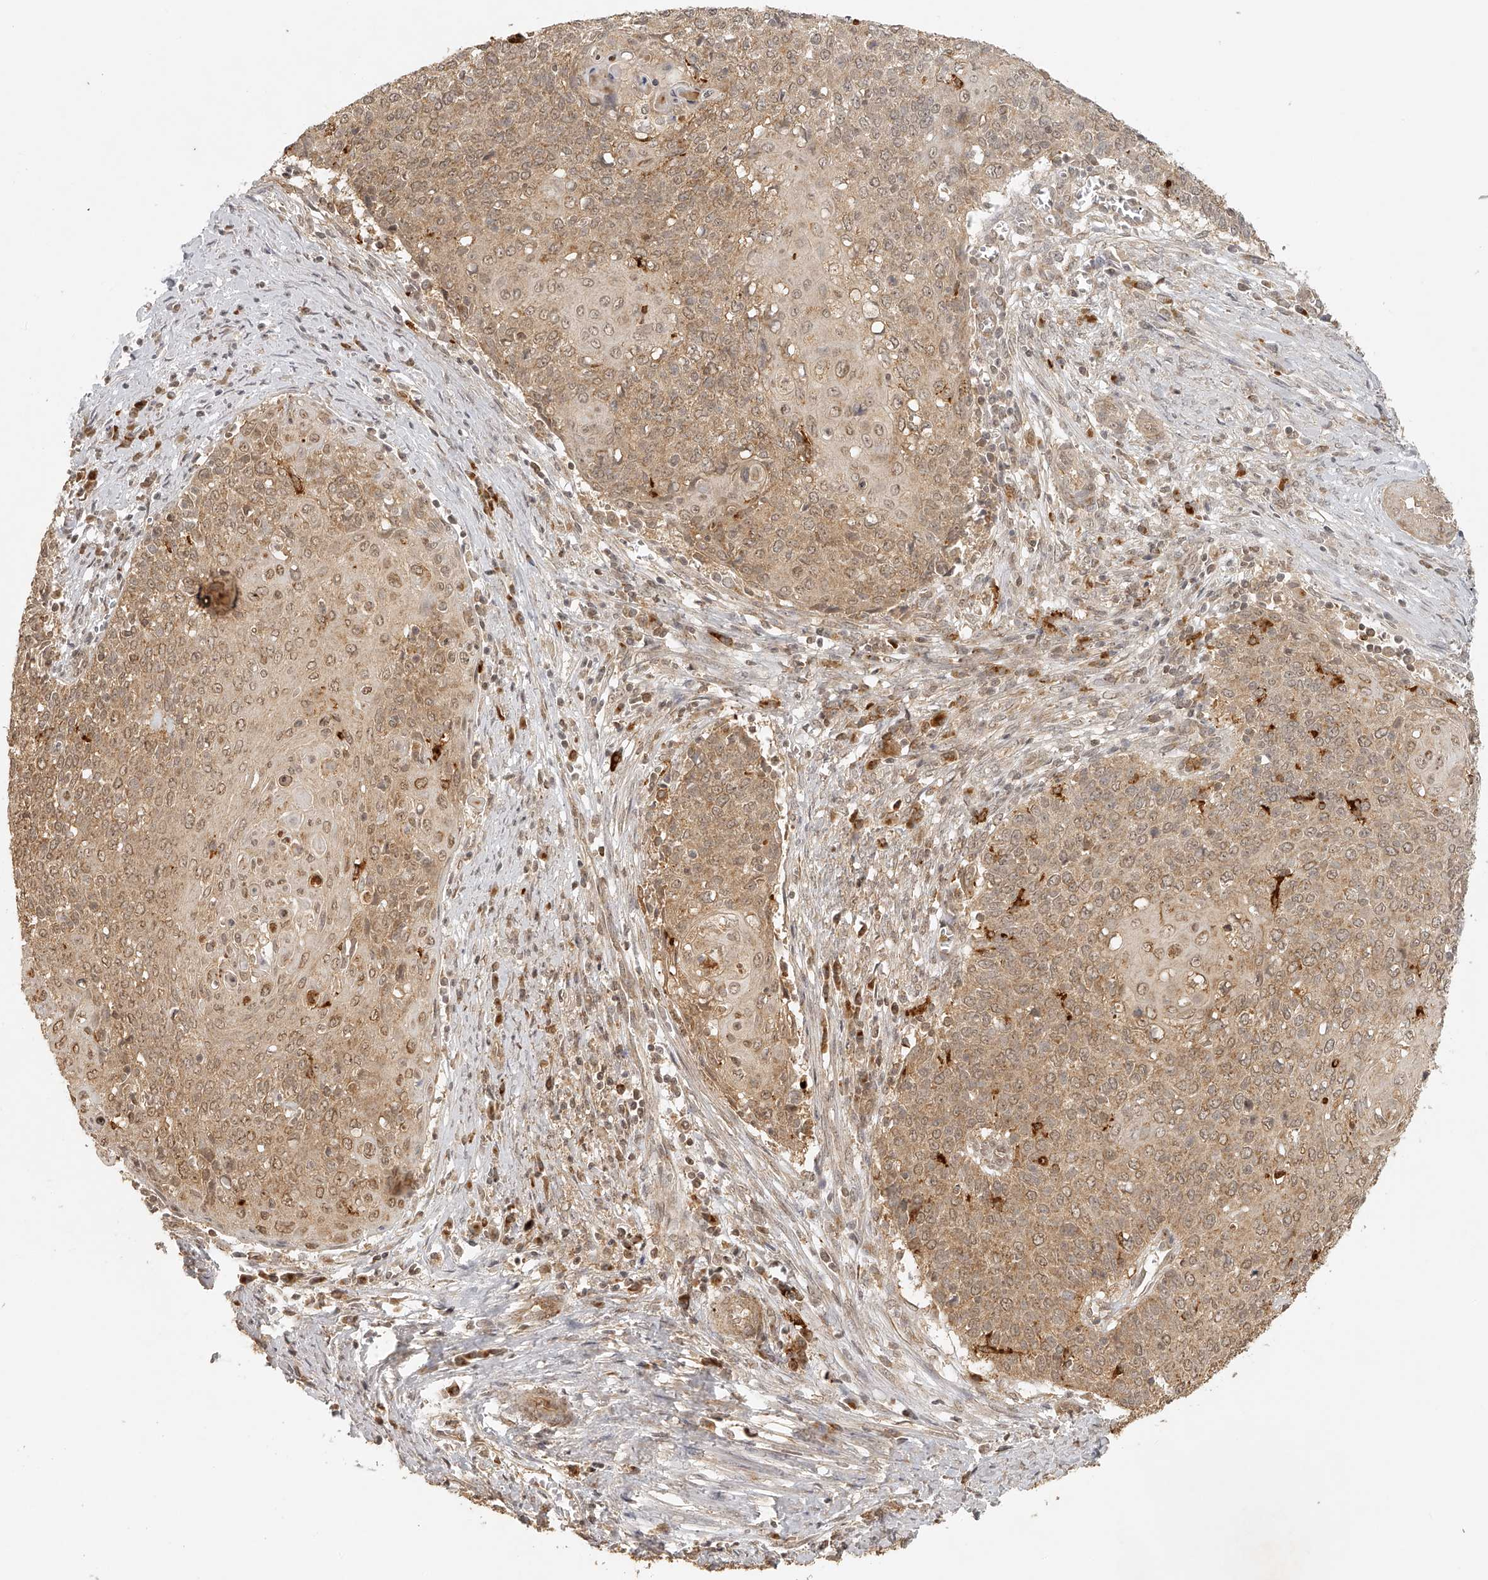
{"staining": {"intensity": "moderate", "quantity": ">75%", "location": "cytoplasmic/membranous,nuclear"}, "tissue": "cervical cancer", "cell_type": "Tumor cells", "image_type": "cancer", "snomed": [{"axis": "morphology", "description": "Squamous cell carcinoma, NOS"}, {"axis": "topography", "description": "Cervix"}], "caption": "Cervical squamous cell carcinoma was stained to show a protein in brown. There is medium levels of moderate cytoplasmic/membranous and nuclear positivity in about >75% of tumor cells. Nuclei are stained in blue.", "gene": "BCL2L11", "patient": {"sex": "female", "age": 39}}